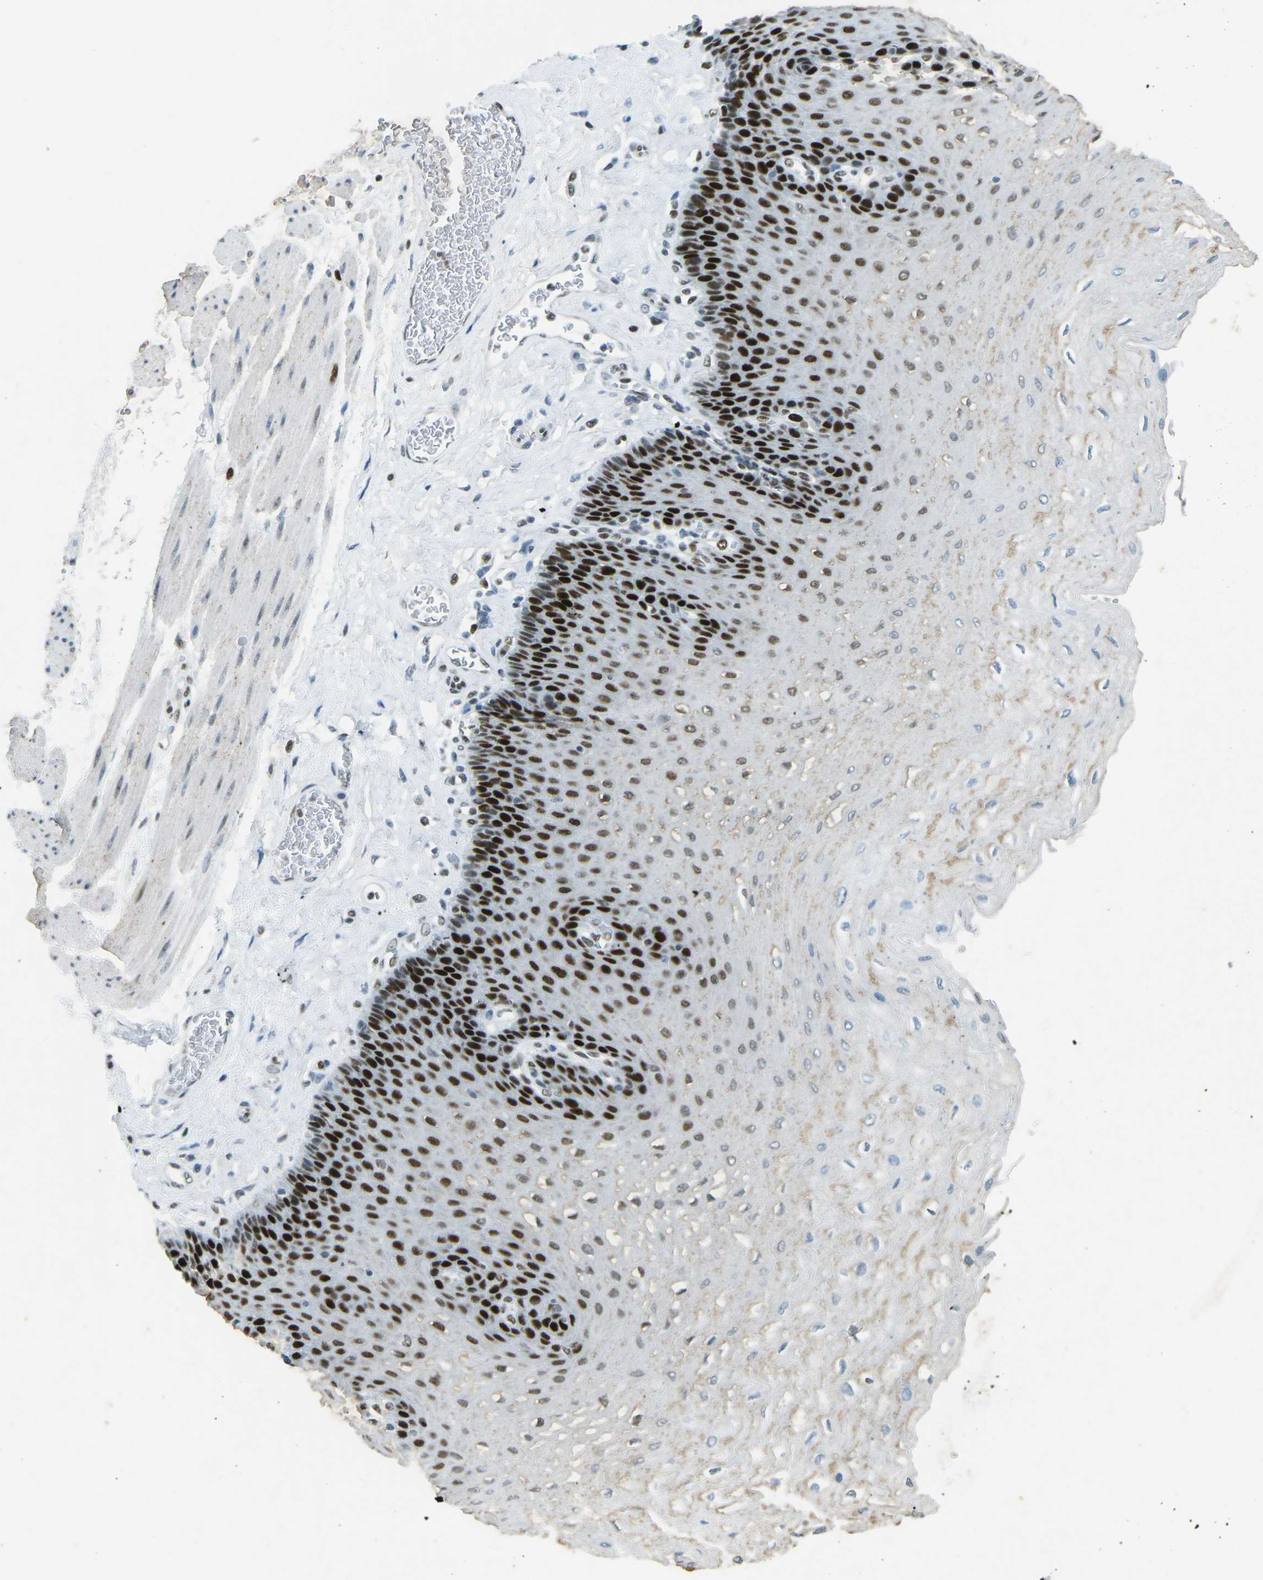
{"staining": {"intensity": "strong", "quantity": ">75%", "location": "nuclear"}, "tissue": "esophagus", "cell_type": "Squamous epithelial cells", "image_type": "normal", "snomed": [{"axis": "morphology", "description": "Normal tissue, NOS"}, {"axis": "topography", "description": "Esophagus"}], "caption": "A histopathology image showing strong nuclear positivity in approximately >75% of squamous epithelial cells in unremarkable esophagus, as visualized by brown immunohistochemical staining.", "gene": "RB1", "patient": {"sex": "female", "age": 72}}